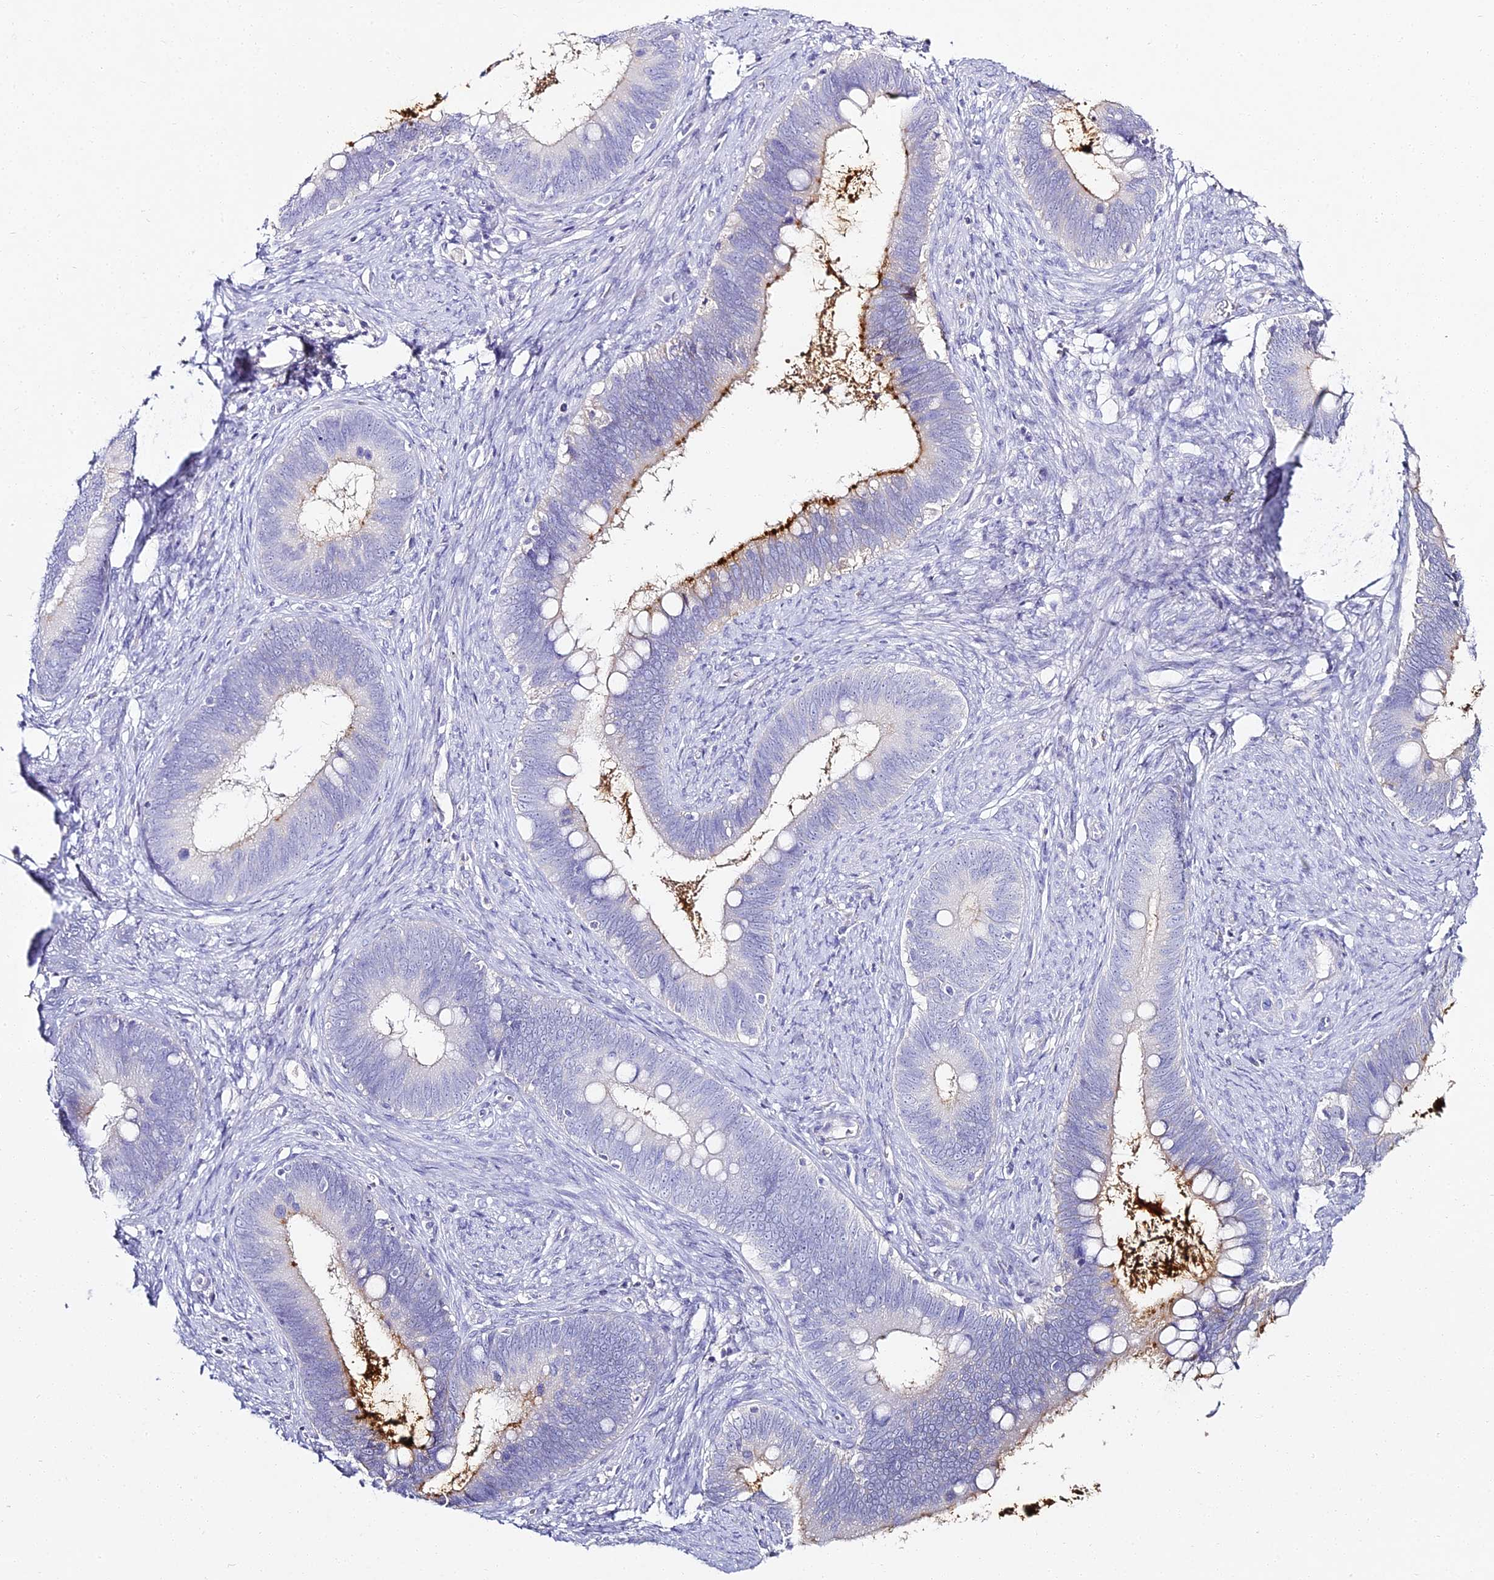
{"staining": {"intensity": "strong", "quantity": "<25%", "location": "cytoplasmic/membranous"}, "tissue": "cervical cancer", "cell_type": "Tumor cells", "image_type": "cancer", "snomed": [{"axis": "morphology", "description": "Adenocarcinoma, NOS"}, {"axis": "topography", "description": "Cervix"}], "caption": "Immunohistochemistry of cervical cancer reveals medium levels of strong cytoplasmic/membranous staining in about <25% of tumor cells. (Brightfield microscopy of DAB IHC at high magnification).", "gene": "ALPG", "patient": {"sex": "female", "age": 42}}